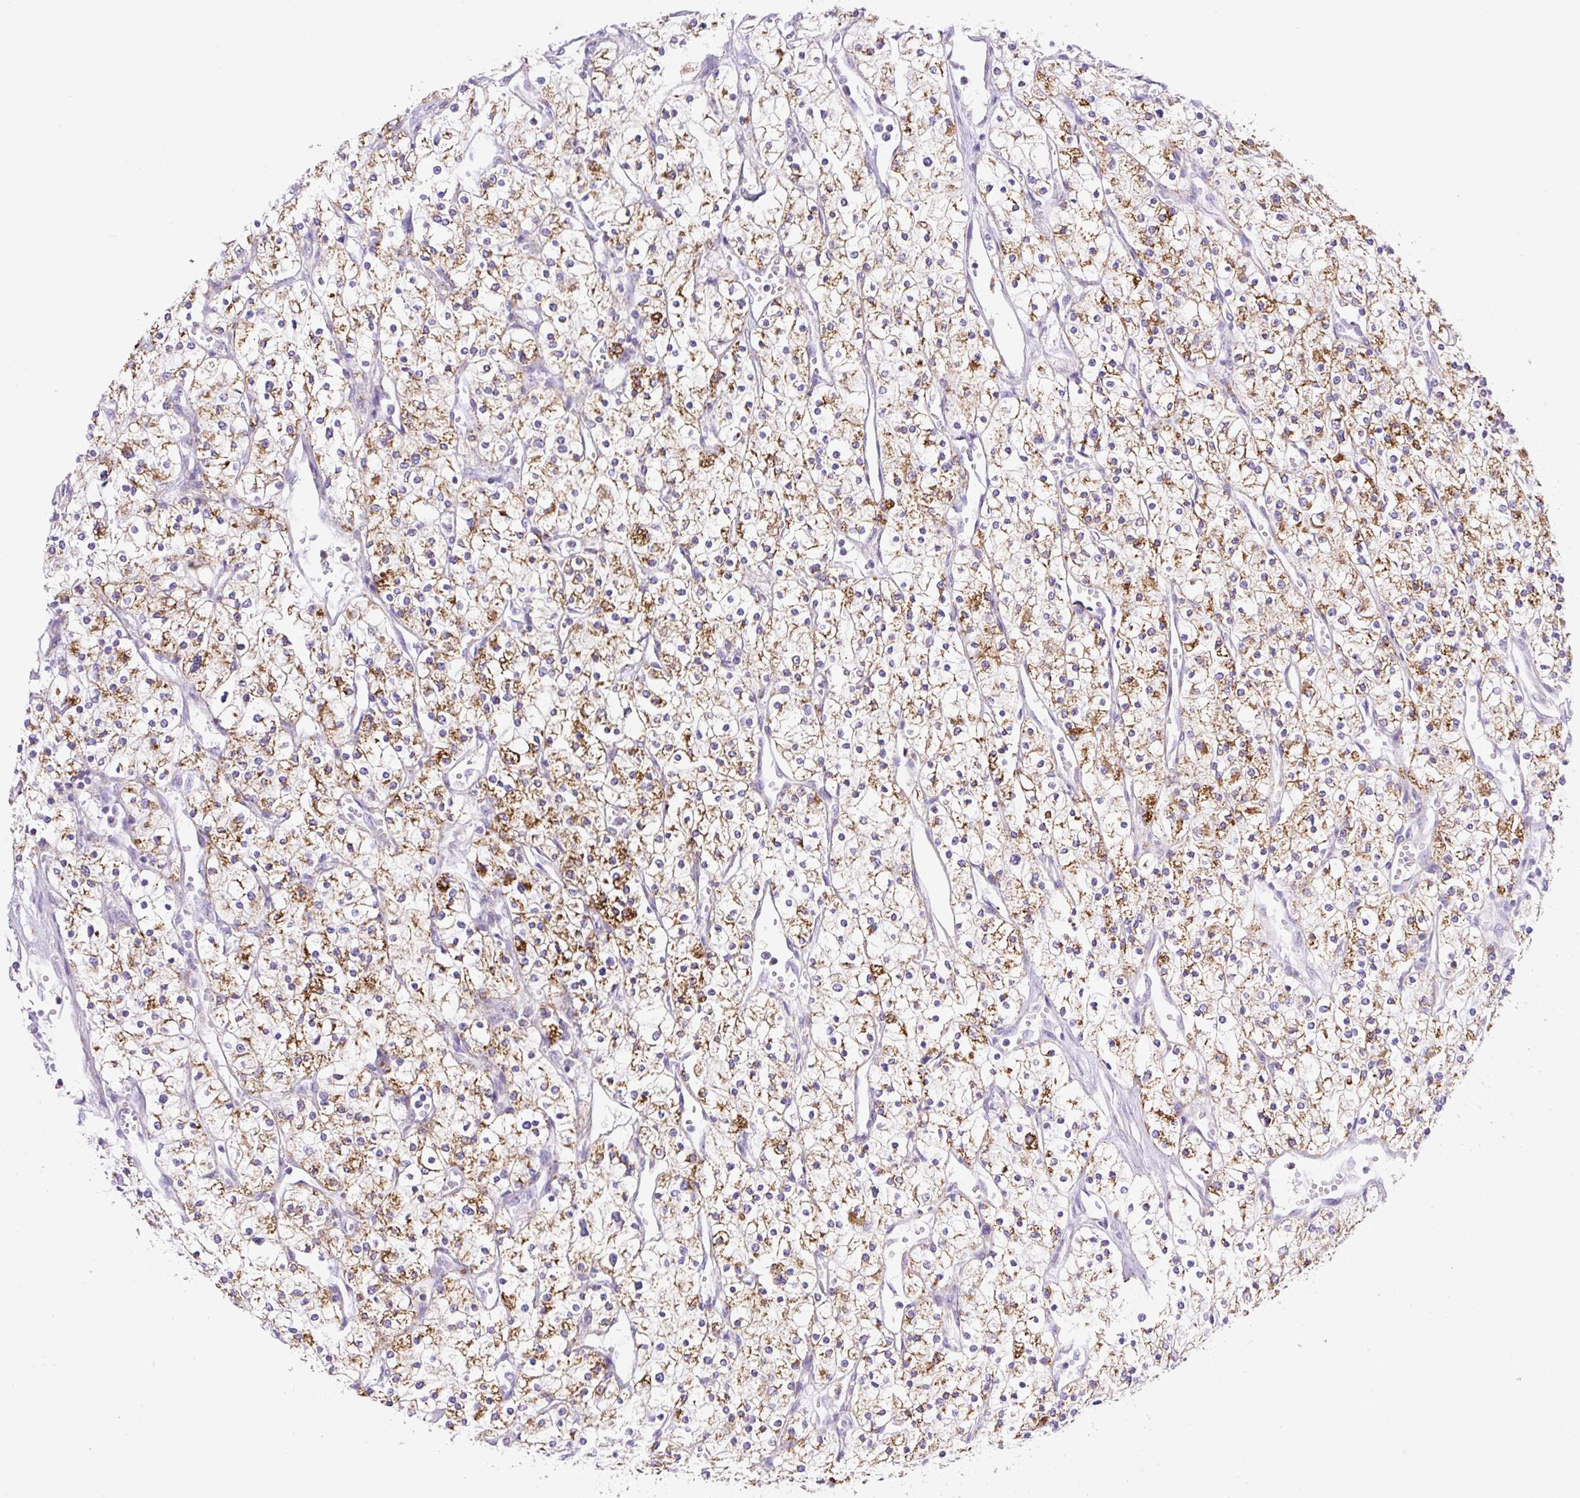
{"staining": {"intensity": "moderate", "quantity": "25%-75%", "location": "cytoplasmic/membranous"}, "tissue": "renal cancer", "cell_type": "Tumor cells", "image_type": "cancer", "snomed": [{"axis": "morphology", "description": "Adenocarcinoma, NOS"}, {"axis": "topography", "description": "Kidney"}], "caption": "A photomicrograph of adenocarcinoma (renal) stained for a protein displays moderate cytoplasmic/membranous brown staining in tumor cells. (Stains: DAB (3,3'-diaminobenzidine) in brown, nuclei in blue, Microscopy: brightfield microscopy at high magnification).", "gene": "NF1", "patient": {"sex": "male", "age": 80}}